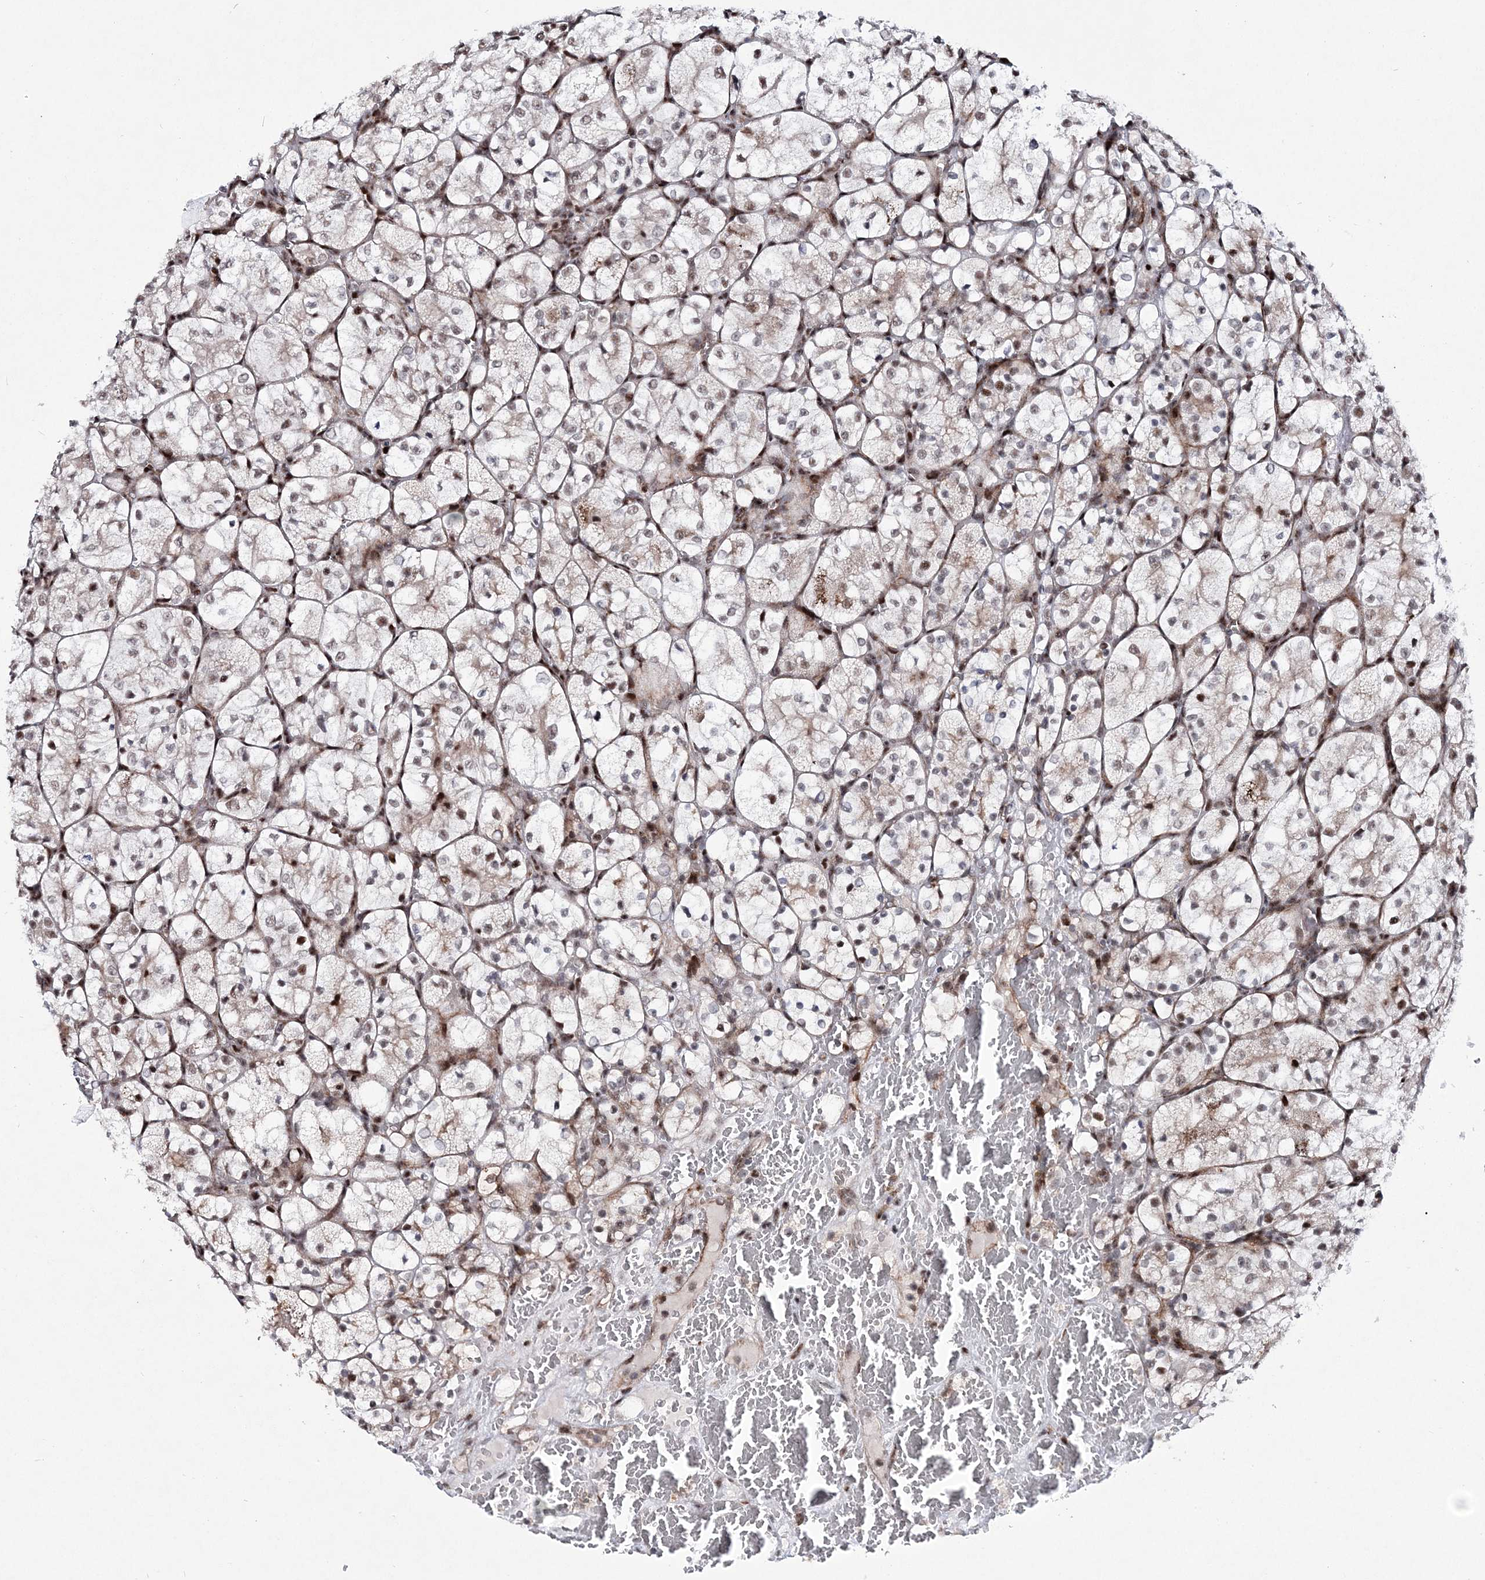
{"staining": {"intensity": "moderate", "quantity": "<25%", "location": "nuclear"}, "tissue": "renal cancer", "cell_type": "Tumor cells", "image_type": "cancer", "snomed": [{"axis": "morphology", "description": "Adenocarcinoma, NOS"}, {"axis": "topography", "description": "Kidney"}], "caption": "Renal cancer (adenocarcinoma) tissue displays moderate nuclear expression in approximately <25% of tumor cells", "gene": "TATDN2", "patient": {"sex": "female", "age": 69}}